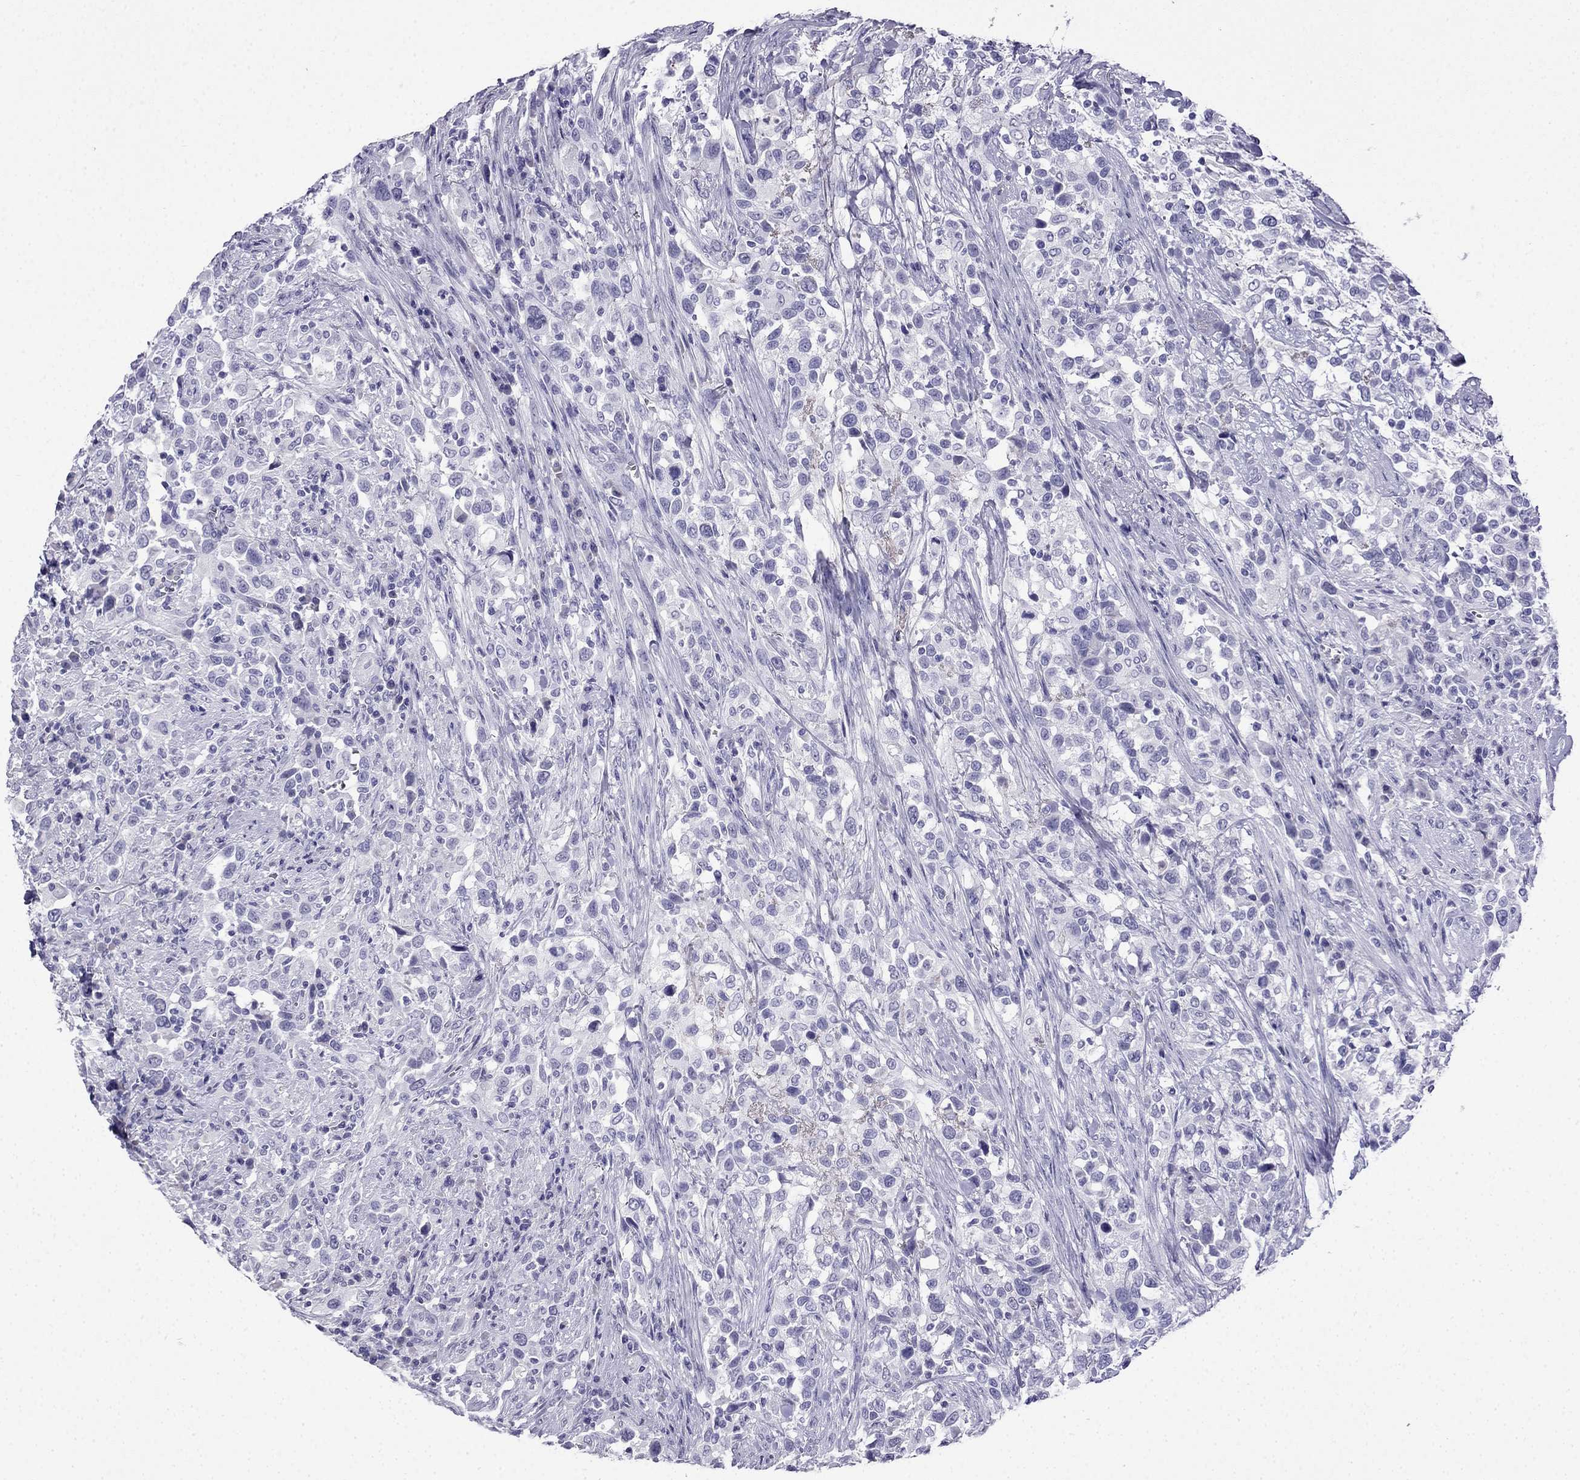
{"staining": {"intensity": "negative", "quantity": "none", "location": "none"}, "tissue": "urothelial cancer", "cell_type": "Tumor cells", "image_type": "cancer", "snomed": [{"axis": "morphology", "description": "Urothelial carcinoma, NOS"}, {"axis": "morphology", "description": "Urothelial carcinoma, High grade"}, {"axis": "topography", "description": "Urinary bladder"}], "caption": "This is an immunohistochemistry image of urothelial cancer. There is no expression in tumor cells.", "gene": "CDHR4", "patient": {"sex": "female", "age": 64}}